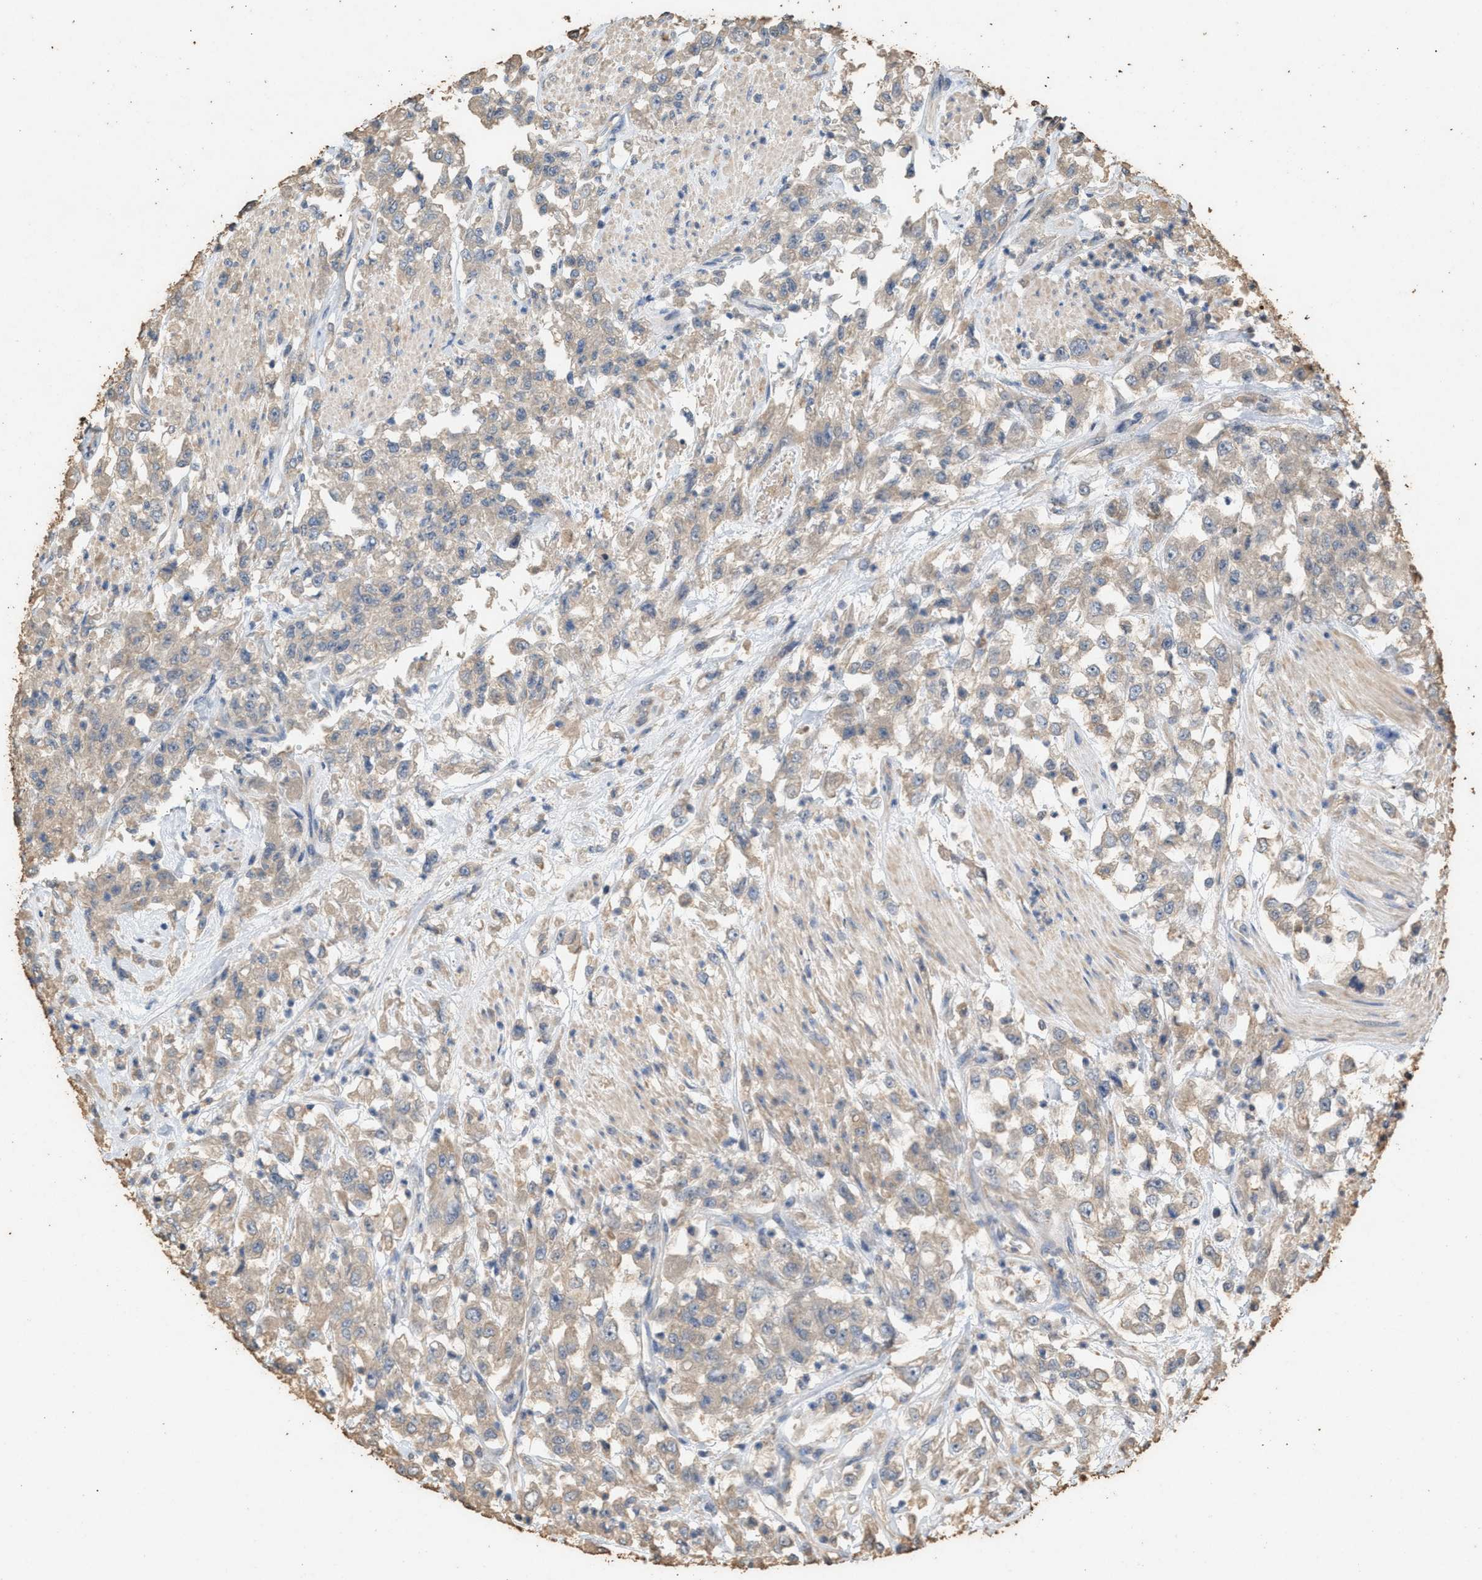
{"staining": {"intensity": "weak", "quantity": "<25%", "location": "cytoplasmic/membranous"}, "tissue": "urothelial cancer", "cell_type": "Tumor cells", "image_type": "cancer", "snomed": [{"axis": "morphology", "description": "Urothelial carcinoma, High grade"}, {"axis": "topography", "description": "Urinary bladder"}], "caption": "Micrograph shows no significant protein expression in tumor cells of high-grade urothelial carcinoma.", "gene": "DCAF7", "patient": {"sex": "male", "age": 46}}